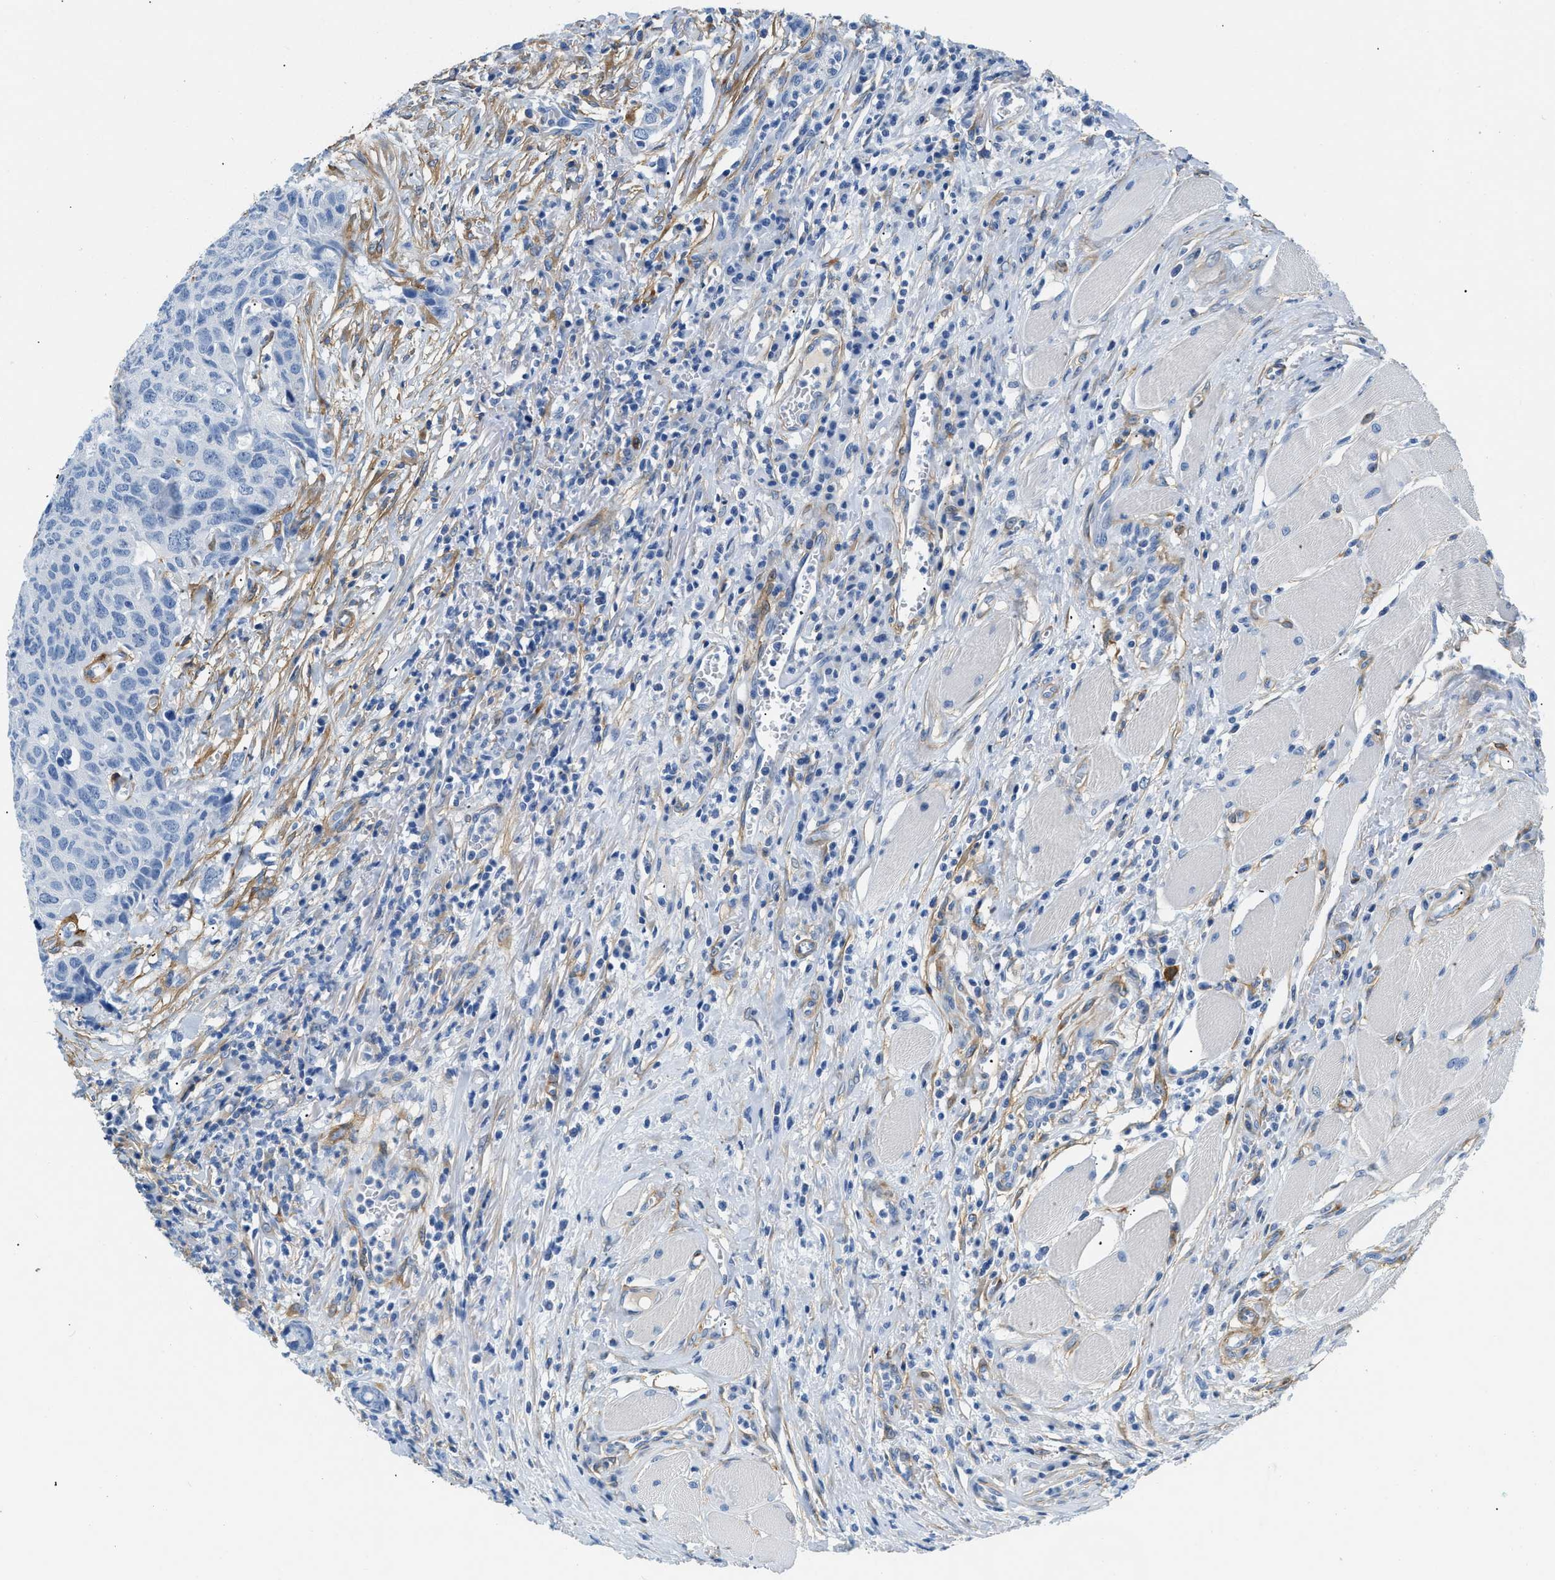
{"staining": {"intensity": "negative", "quantity": "none", "location": "none"}, "tissue": "head and neck cancer", "cell_type": "Tumor cells", "image_type": "cancer", "snomed": [{"axis": "morphology", "description": "Squamous cell carcinoma, NOS"}, {"axis": "topography", "description": "Head-Neck"}], "caption": "Head and neck squamous cell carcinoma was stained to show a protein in brown. There is no significant positivity in tumor cells. The staining is performed using DAB brown chromogen with nuclei counter-stained in using hematoxylin.", "gene": "PDGFRB", "patient": {"sex": "male", "age": 66}}